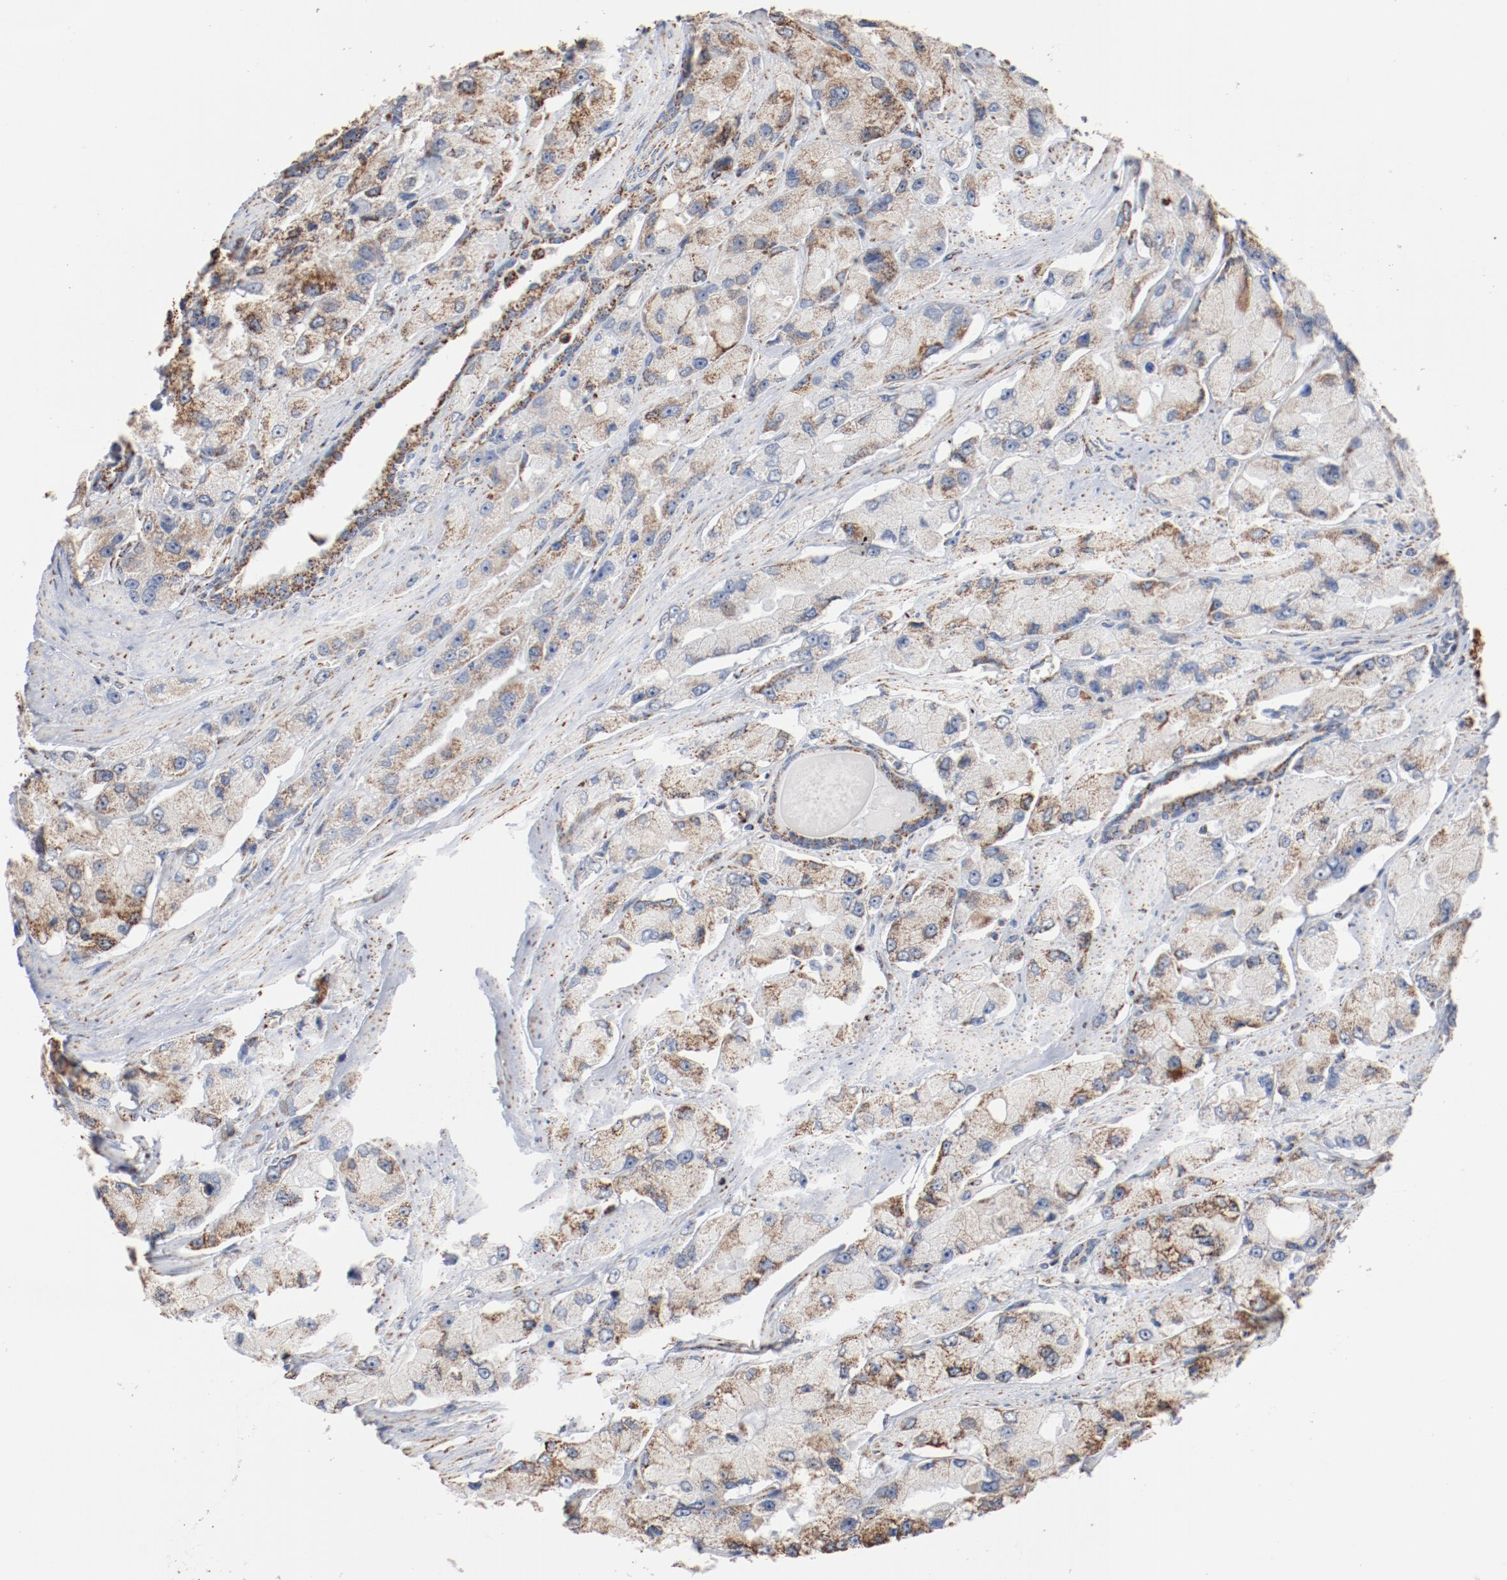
{"staining": {"intensity": "moderate", "quantity": "25%-75%", "location": "cytoplasmic/membranous"}, "tissue": "prostate cancer", "cell_type": "Tumor cells", "image_type": "cancer", "snomed": [{"axis": "morphology", "description": "Adenocarcinoma, High grade"}, {"axis": "topography", "description": "Prostate"}], "caption": "Prostate cancer stained with a brown dye reveals moderate cytoplasmic/membranous positive expression in about 25%-75% of tumor cells.", "gene": "NDUFS4", "patient": {"sex": "male", "age": 58}}